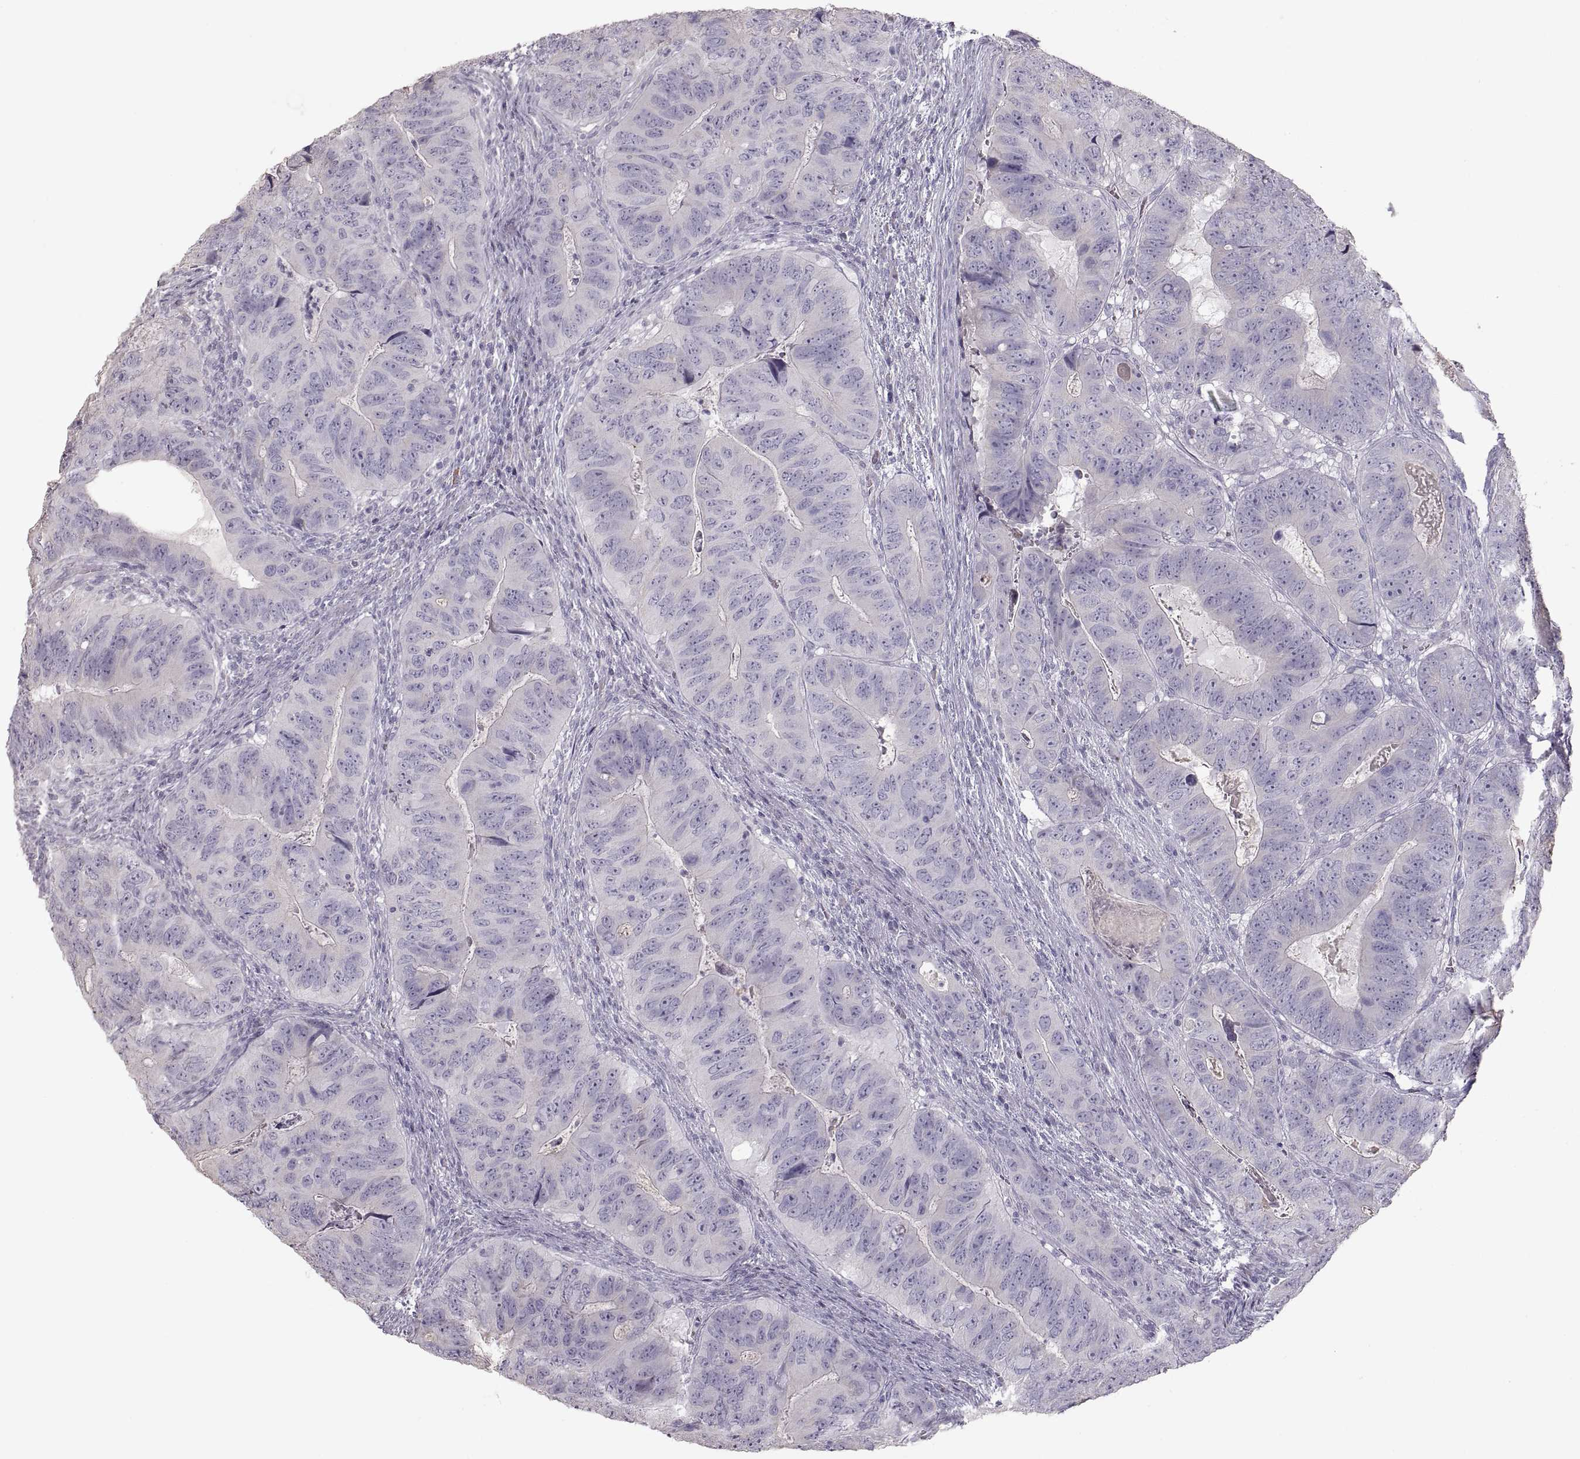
{"staining": {"intensity": "negative", "quantity": "none", "location": "none"}, "tissue": "colorectal cancer", "cell_type": "Tumor cells", "image_type": "cancer", "snomed": [{"axis": "morphology", "description": "Adenocarcinoma, NOS"}, {"axis": "topography", "description": "Colon"}], "caption": "The micrograph demonstrates no significant positivity in tumor cells of colorectal adenocarcinoma.", "gene": "ZP3", "patient": {"sex": "male", "age": 79}}